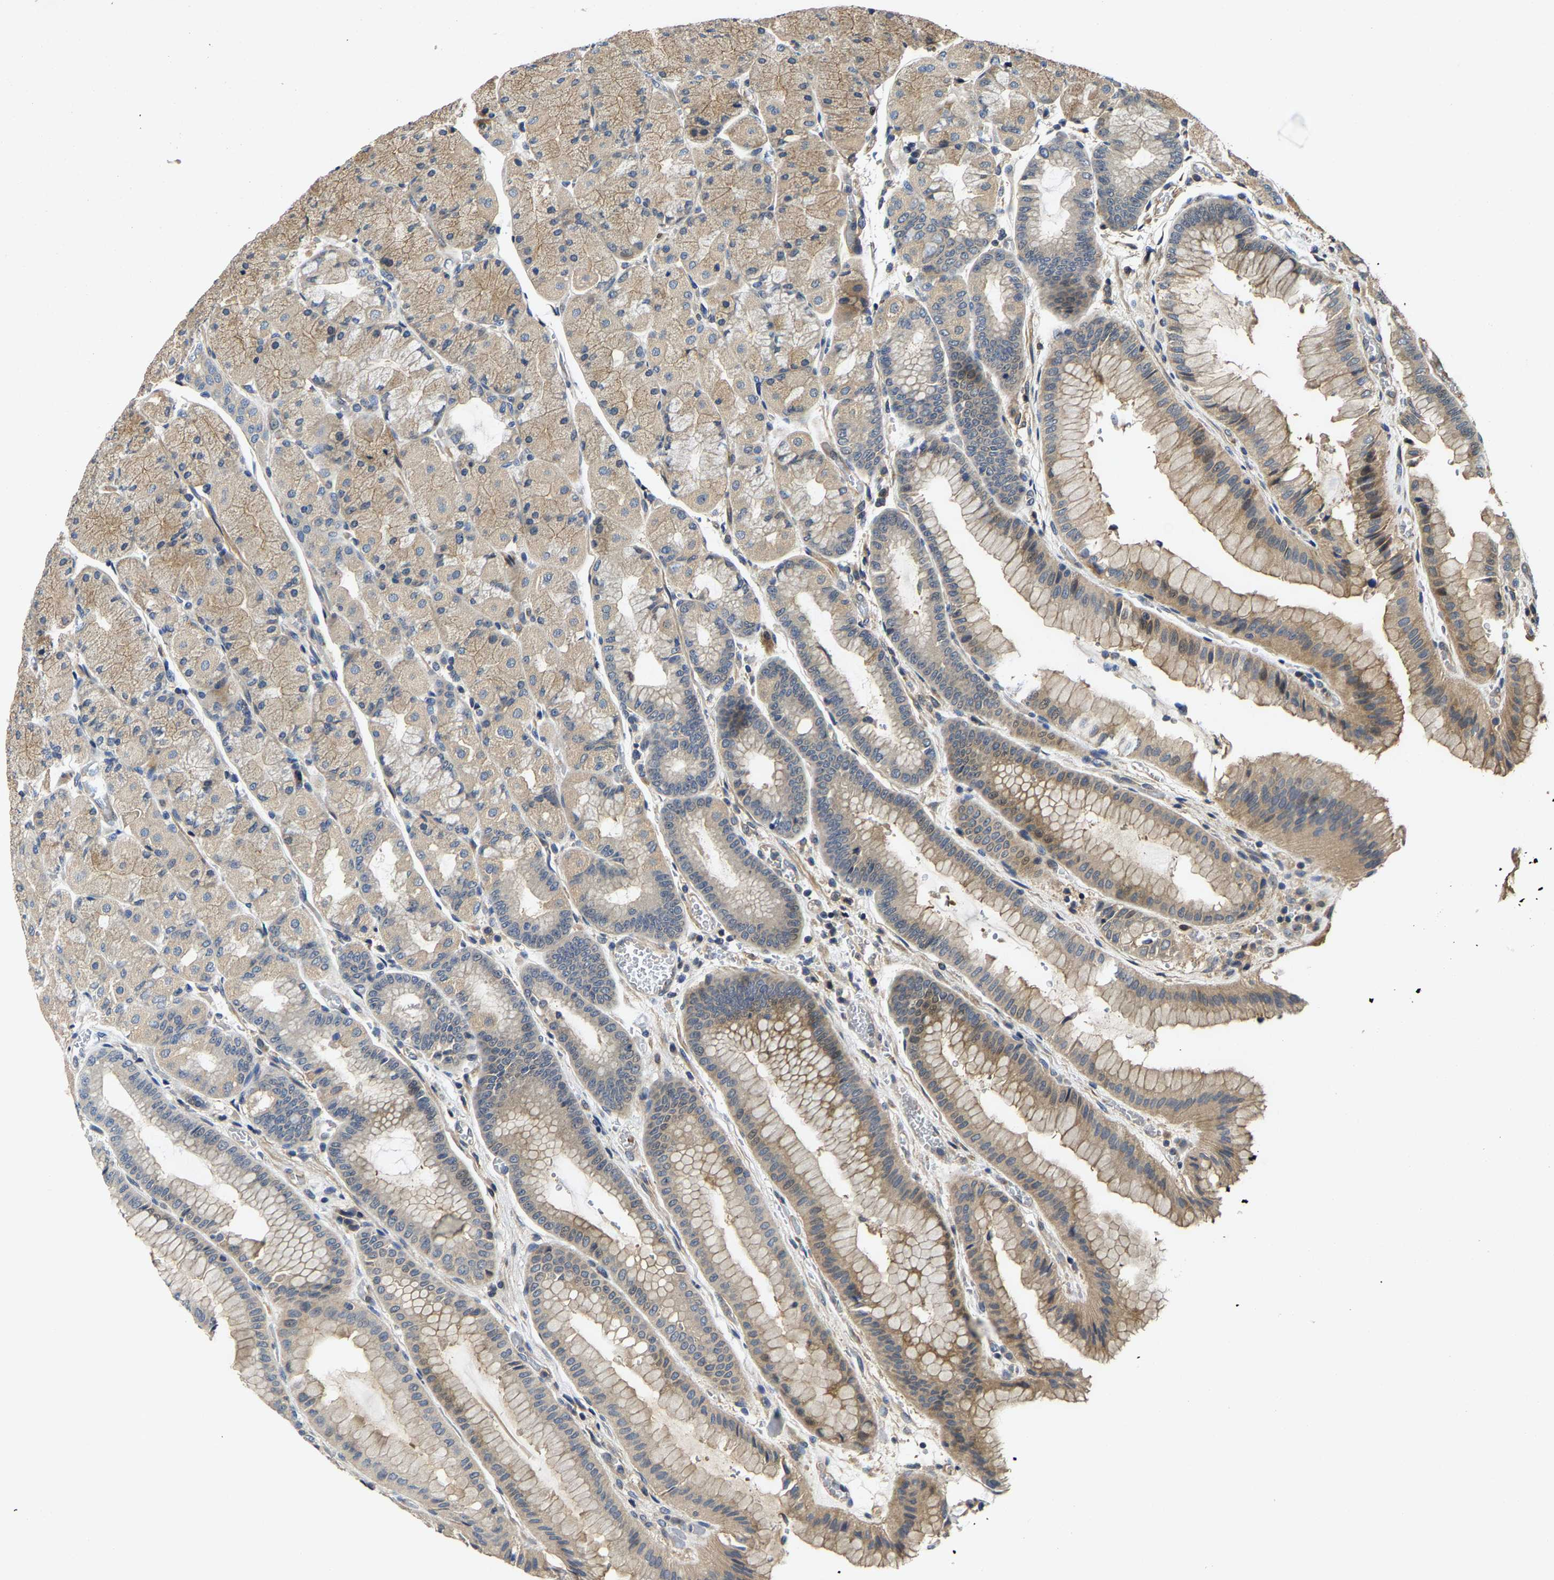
{"staining": {"intensity": "moderate", "quantity": "25%-75%", "location": "cytoplasmic/membranous"}, "tissue": "stomach", "cell_type": "Glandular cells", "image_type": "normal", "snomed": [{"axis": "morphology", "description": "Normal tissue, NOS"}, {"axis": "morphology", "description": "Carcinoid, malignant, NOS"}, {"axis": "topography", "description": "Stomach, upper"}], "caption": "Immunohistochemistry micrograph of benign stomach: stomach stained using immunohistochemistry (IHC) displays medium levels of moderate protein expression localized specifically in the cytoplasmic/membranous of glandular cells, appearing as a cytoplasmic/membranous brown color.", "gene": "AGBL3", "patient": {"sex": "male", "age": 39}}